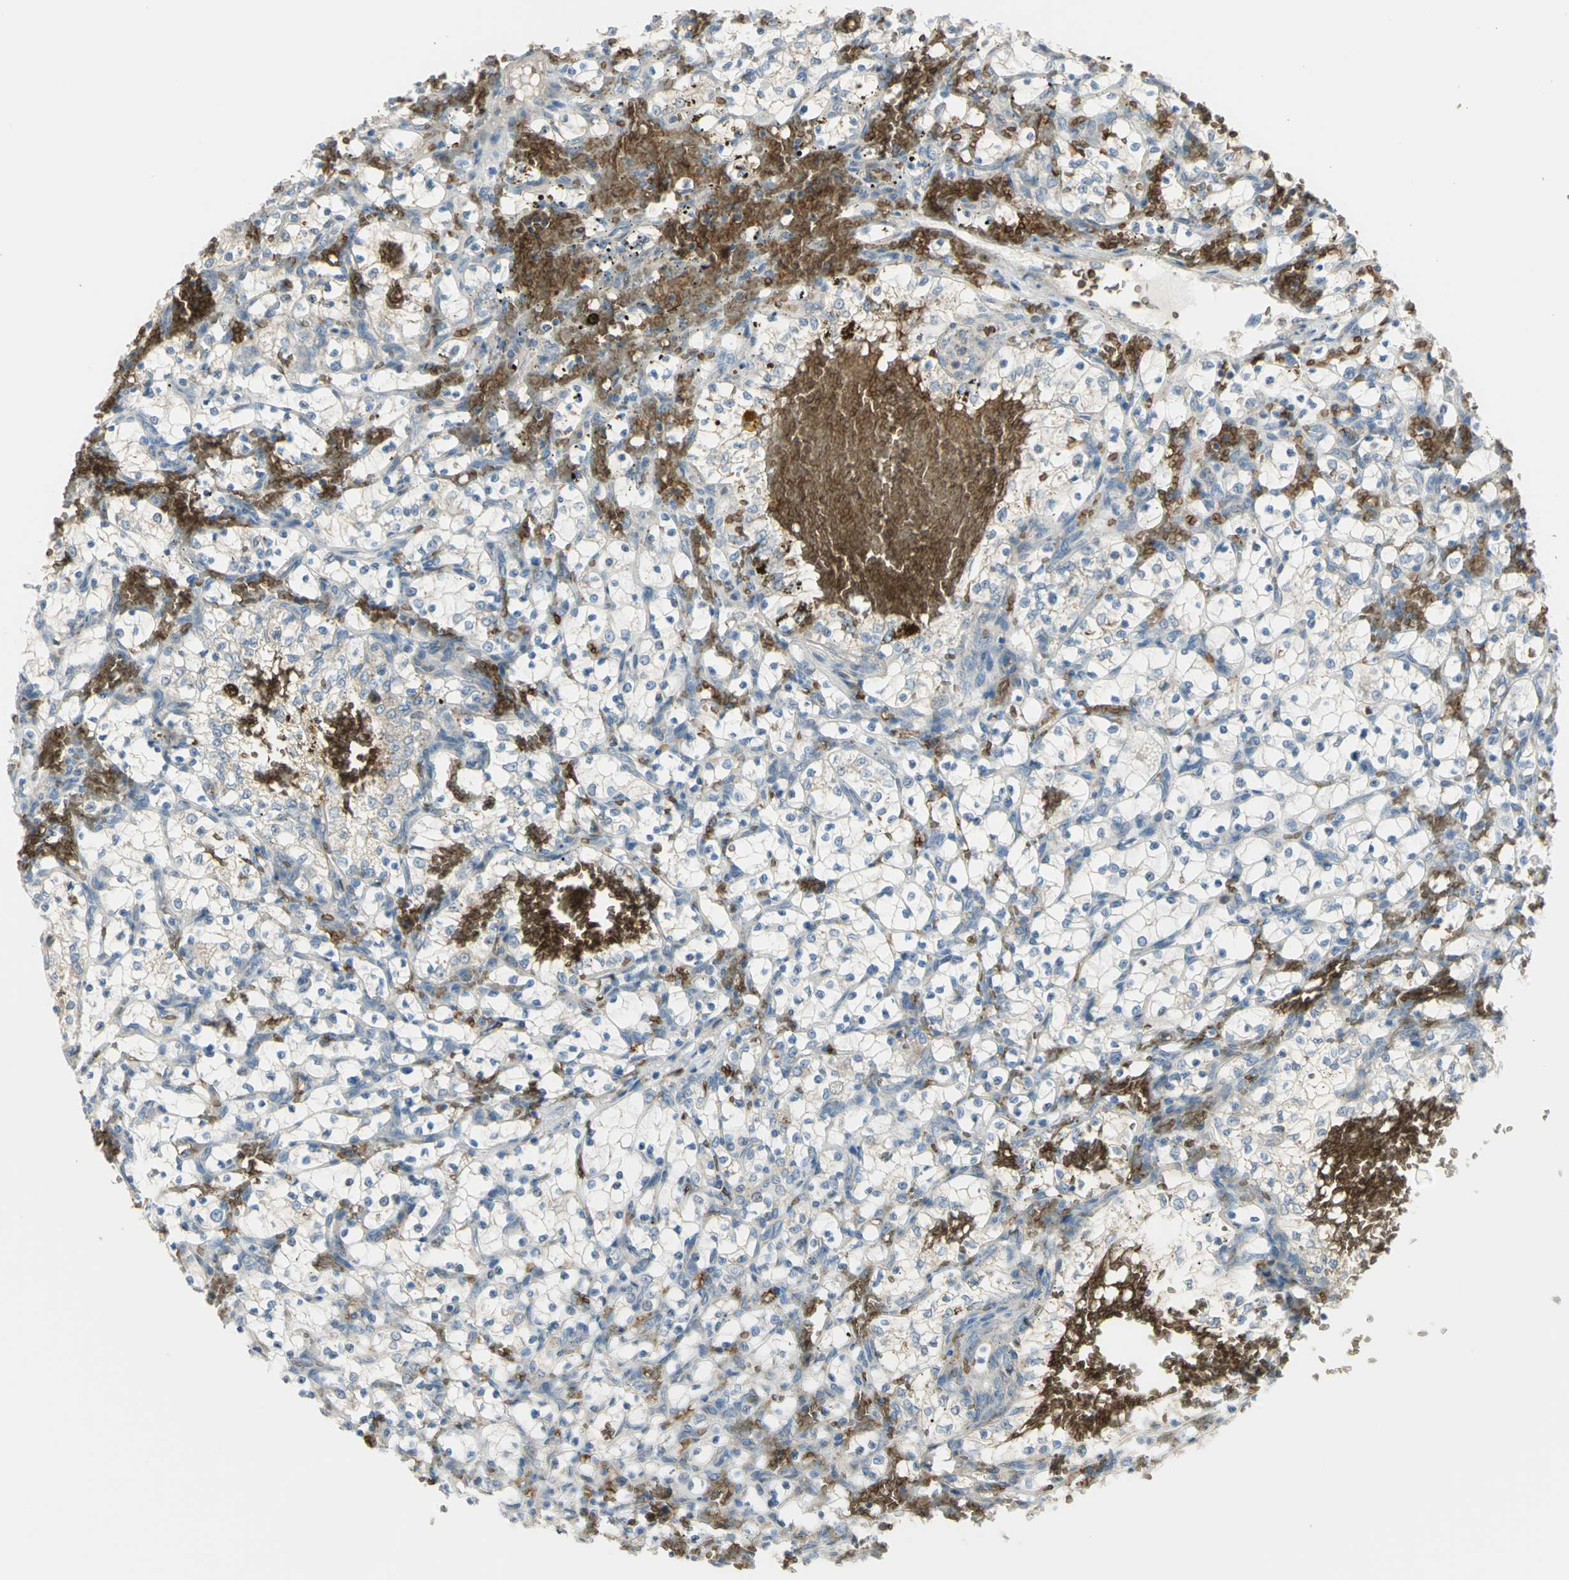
{"staining": {"intensity": "negative", "quantity": "none", "location": "none"}, "tissue": "renal cancer", "cell_type": "Tumor cells", "image_type": "cancer", "snomed": [{"axis": "morphology", "description": "Adenocarcinoma, NOS"}, {"axis": "topography", "description": "Kidney"}], "caption": "This is an immunohistochemistry micrograph of renal cancer (adenocarcinoma). There is no expression in tumor cells.", "gene": "ANK1", "patient": {"sex": "female", "age": 69}}